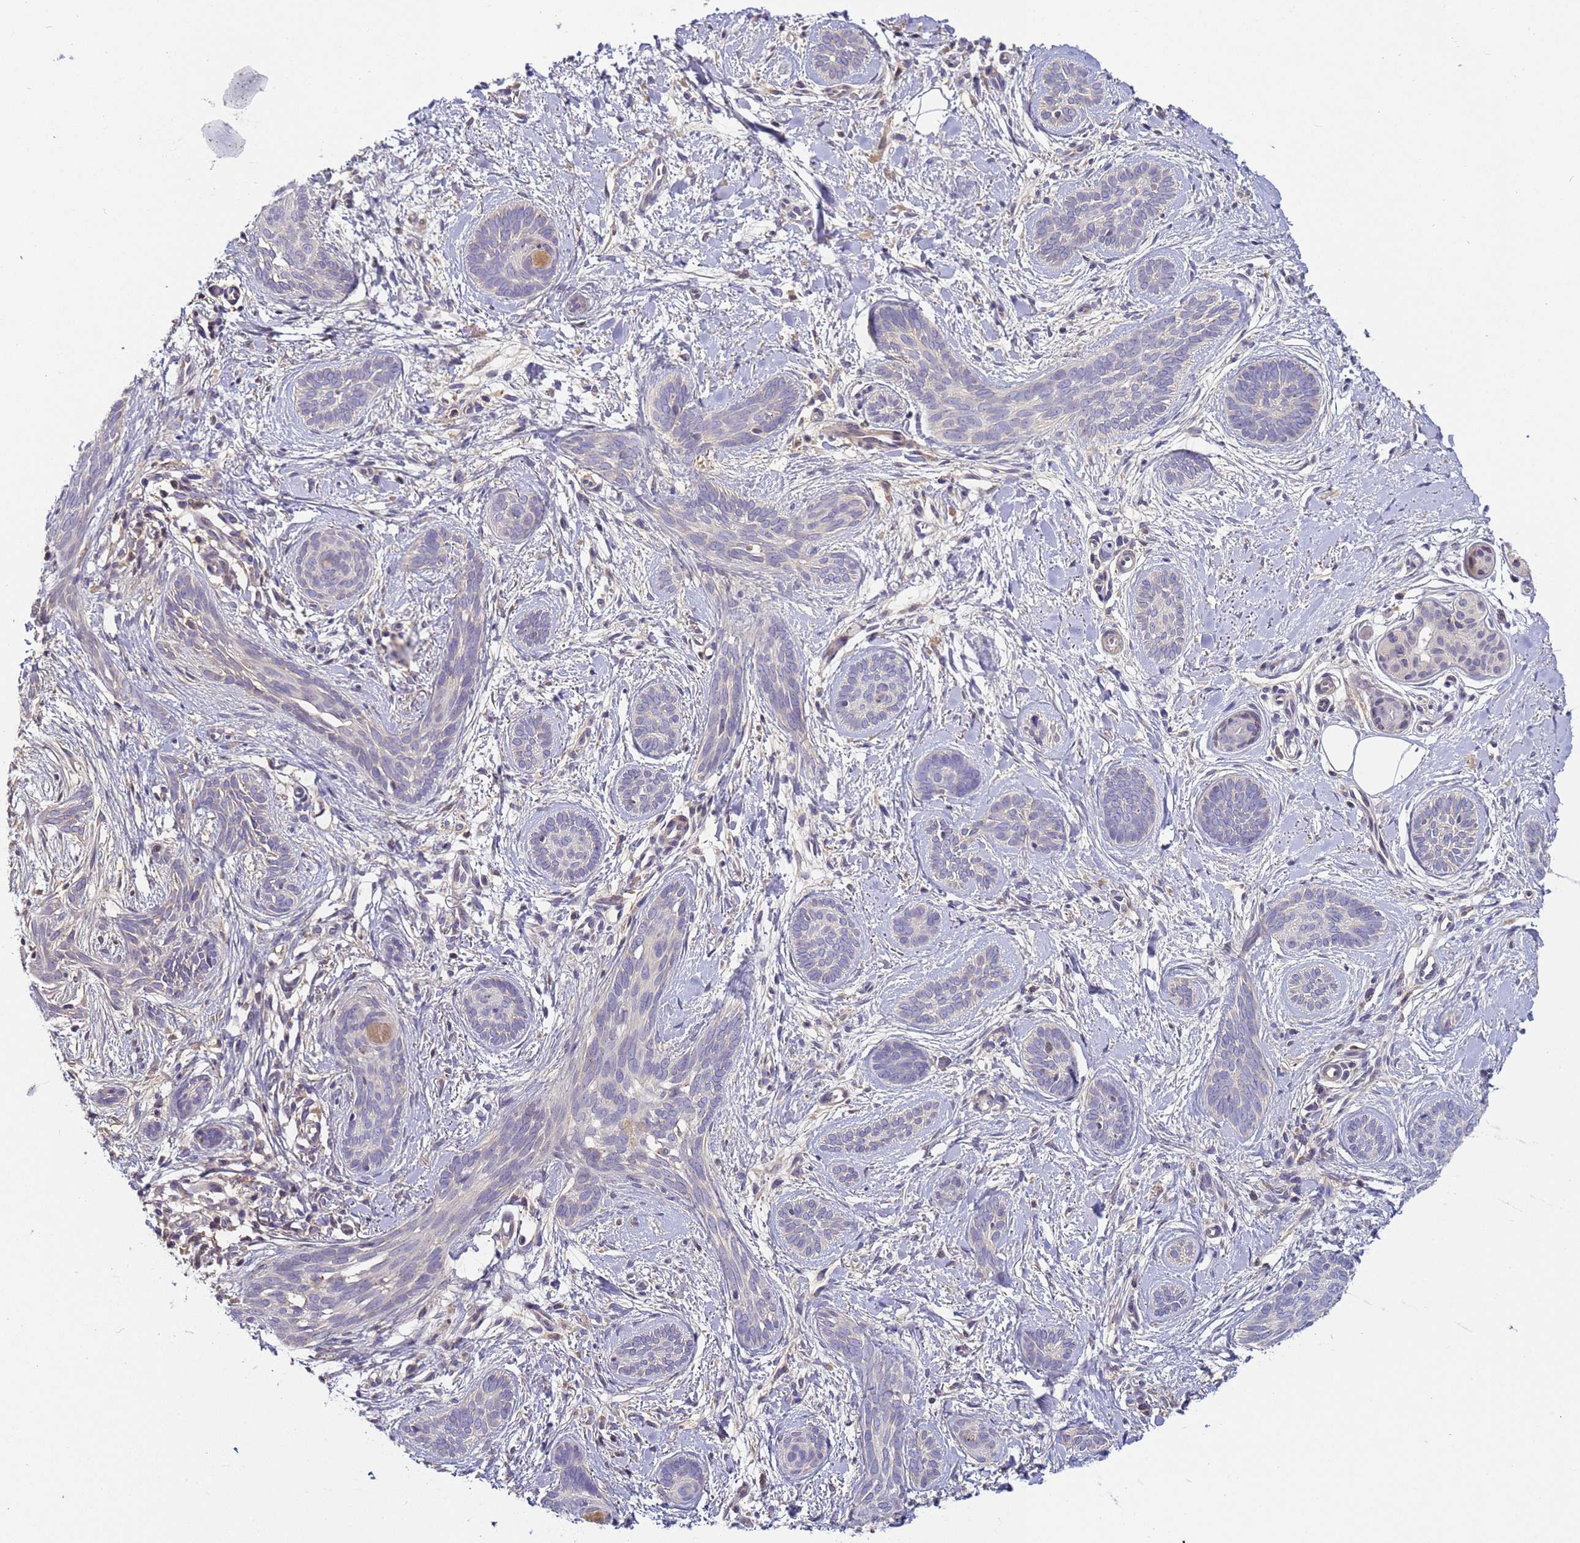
{"staining": {"intensity": "negative", "quantity": "none", "location": "none"}, "tissue": "skin cancer", "cell_type": "Tumor cells", "image_type": "cancer", "snomed": [{"axis": "morphology", "description": "Basal cell carcinoma"}, {"axis": "topography", "description": "Skin"}], "caption": "Basal cell carcinoma (skin) was stained to show a protein in brown. There is no significant expression in tumor cells. (Stains: DAB immunohistochemistry (IHC) with hematoxylin counter stain, Microscopy: brightfield microscopy at high magnification).", "gene": "TBCD", "patient": {"sex": "female", "age": 81}}